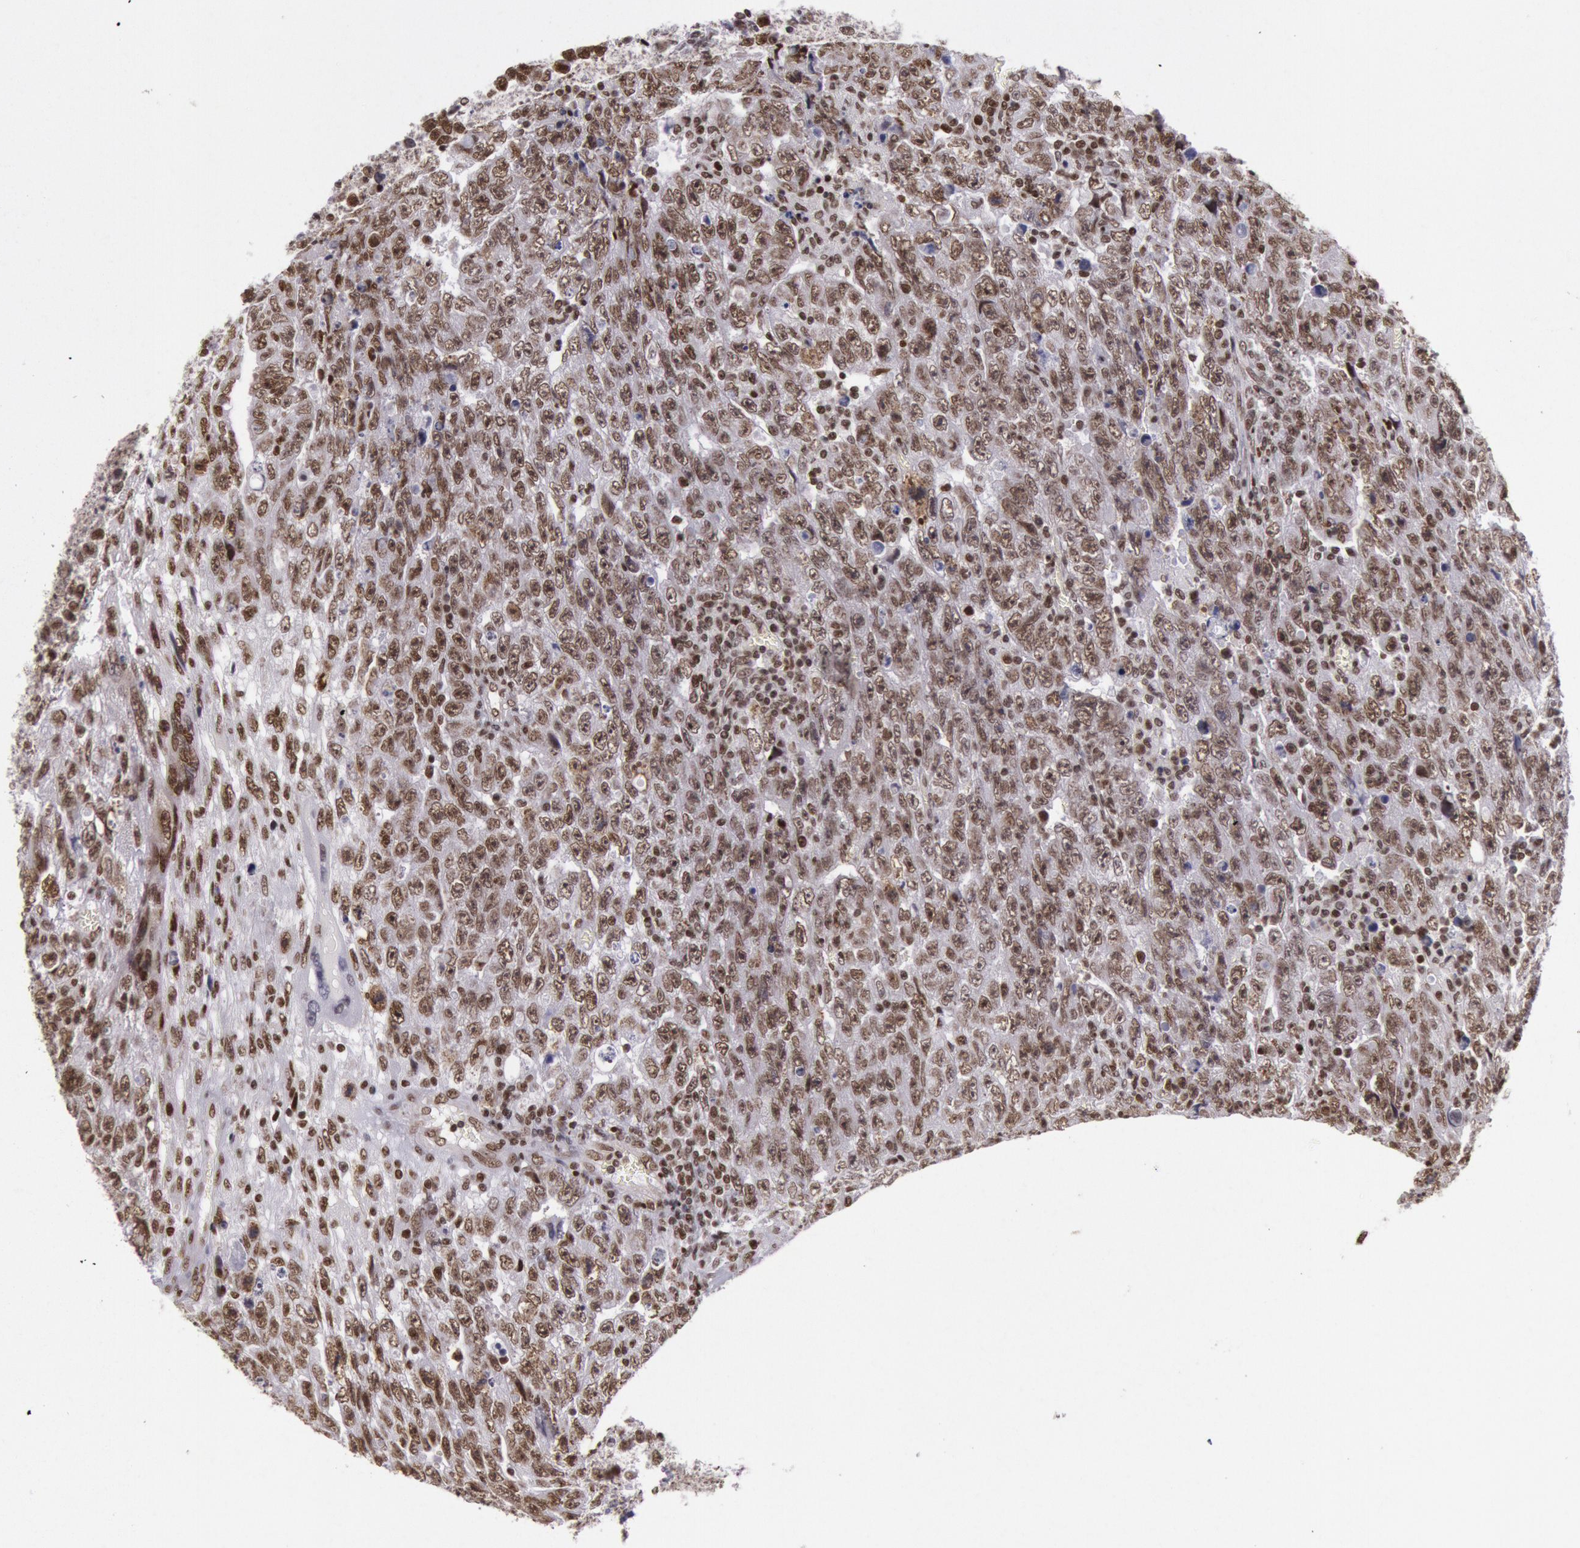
{"staining": {"intensity": "moderate", "quantity": ">75%", "location": "nuclear"}, "tissue": "testis cancer", "cell_type": "Tumor cells", "image_type": "cancer", "snomed": [{"axis": "morphology", "description": "Carcinoma, Embryonal, NOS"}, {"axis": "topography", "description": "Testis"}], "caption": "A high-resolution image shows immunohistochemistry staining of embryonal carcinoma (testis), which reveals moderate nuclear staining in about >75% of tumor cells.", "gene": "NKAP", "patient": {"sex": "male", "age": 28}}